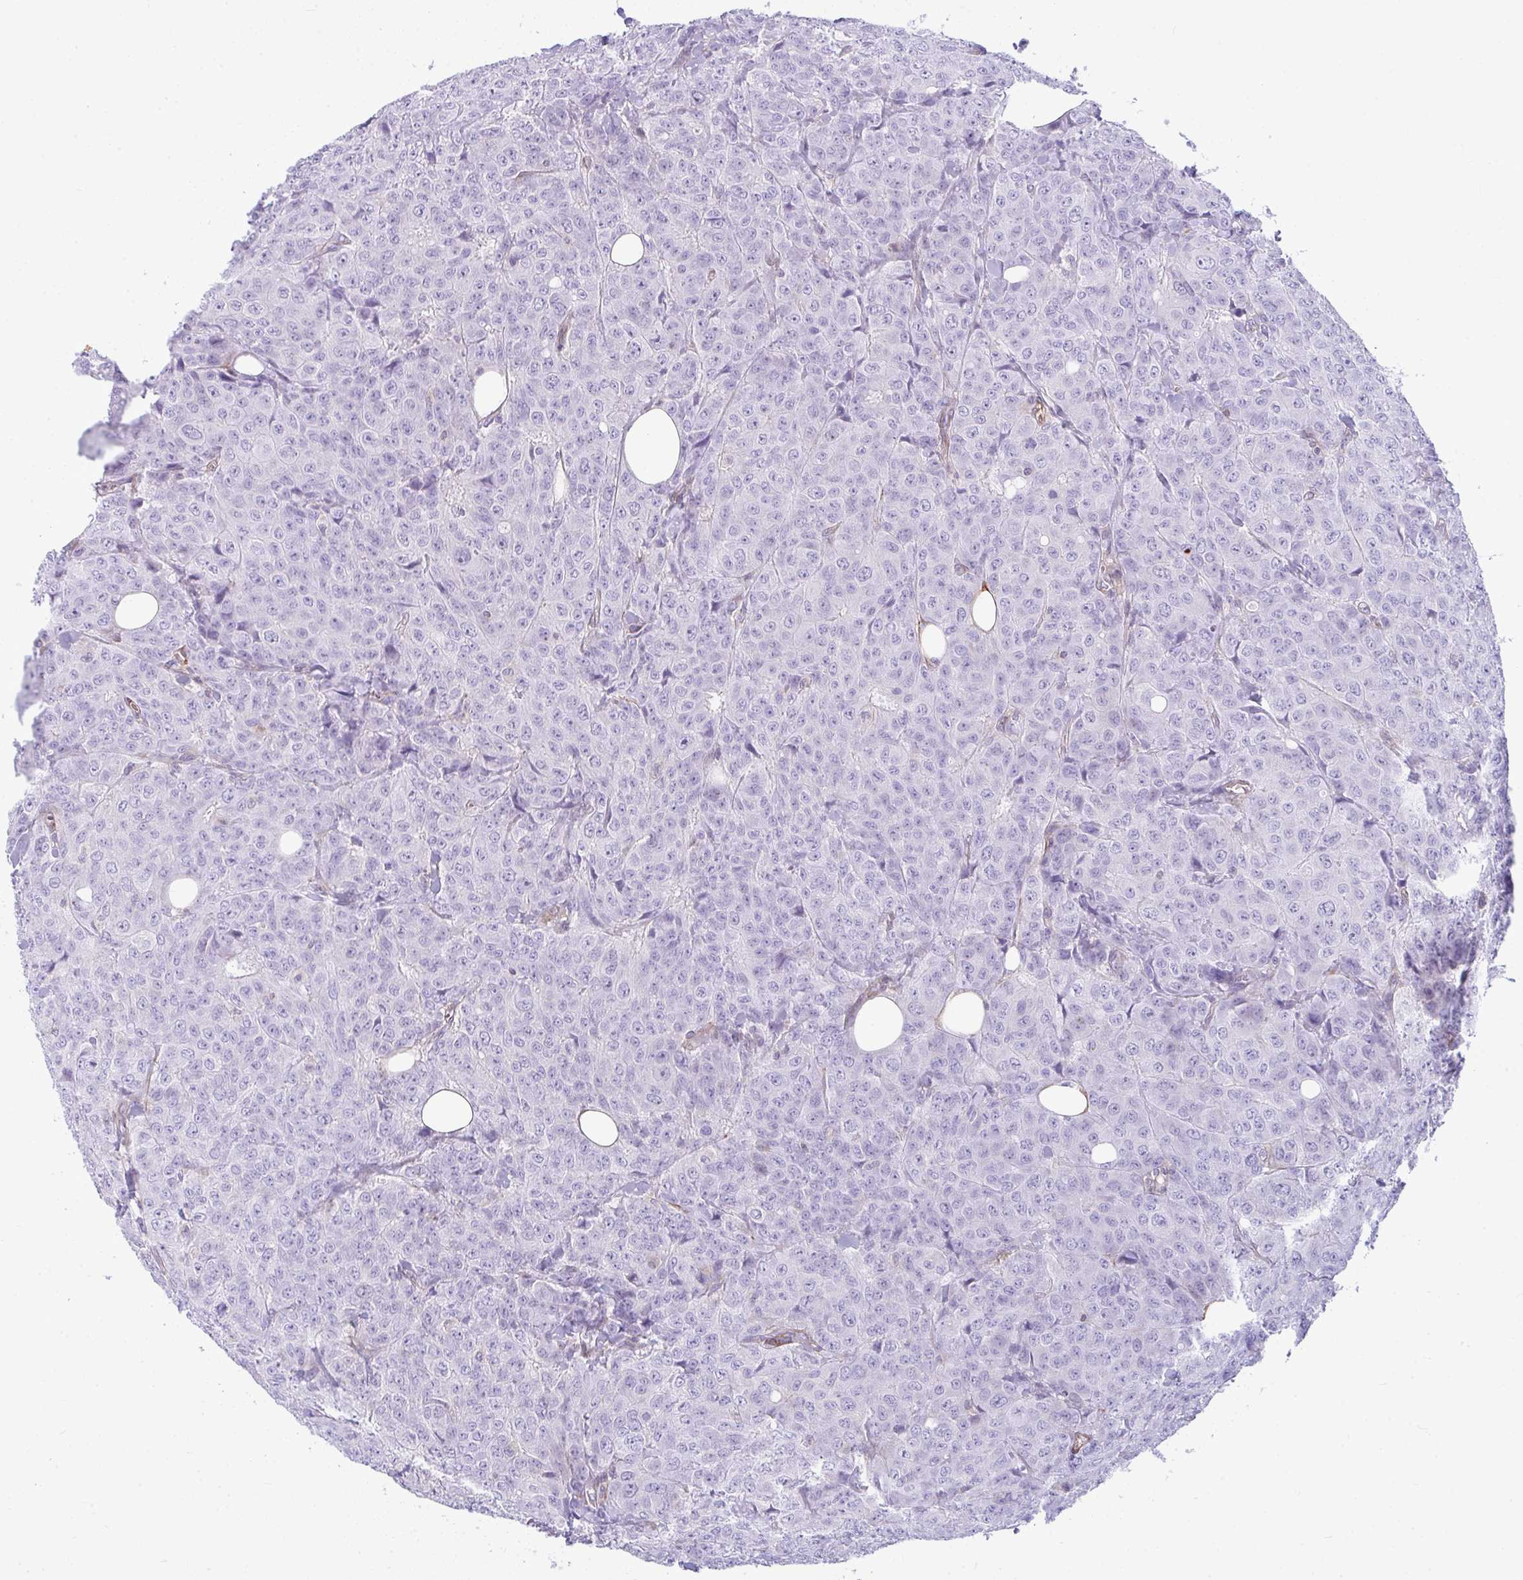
{"staining": {"intensity": "negative", "quantity": "none", "location": "none"}, "tissue": "breast cancer", "cell_type": "Tumor cells", "image_type": "cancer", "snomed": [{"axis": "morphology", "description": "Duct carcinoma"}, {"axis": "topography", "description": "Breast"}], "caption": "The image exhibits no significant staining in tumor cells of breast cancer (intraductal carcinoma).", "gene": "CDRT15", "patient": {"sex": "female", "age": 43}}